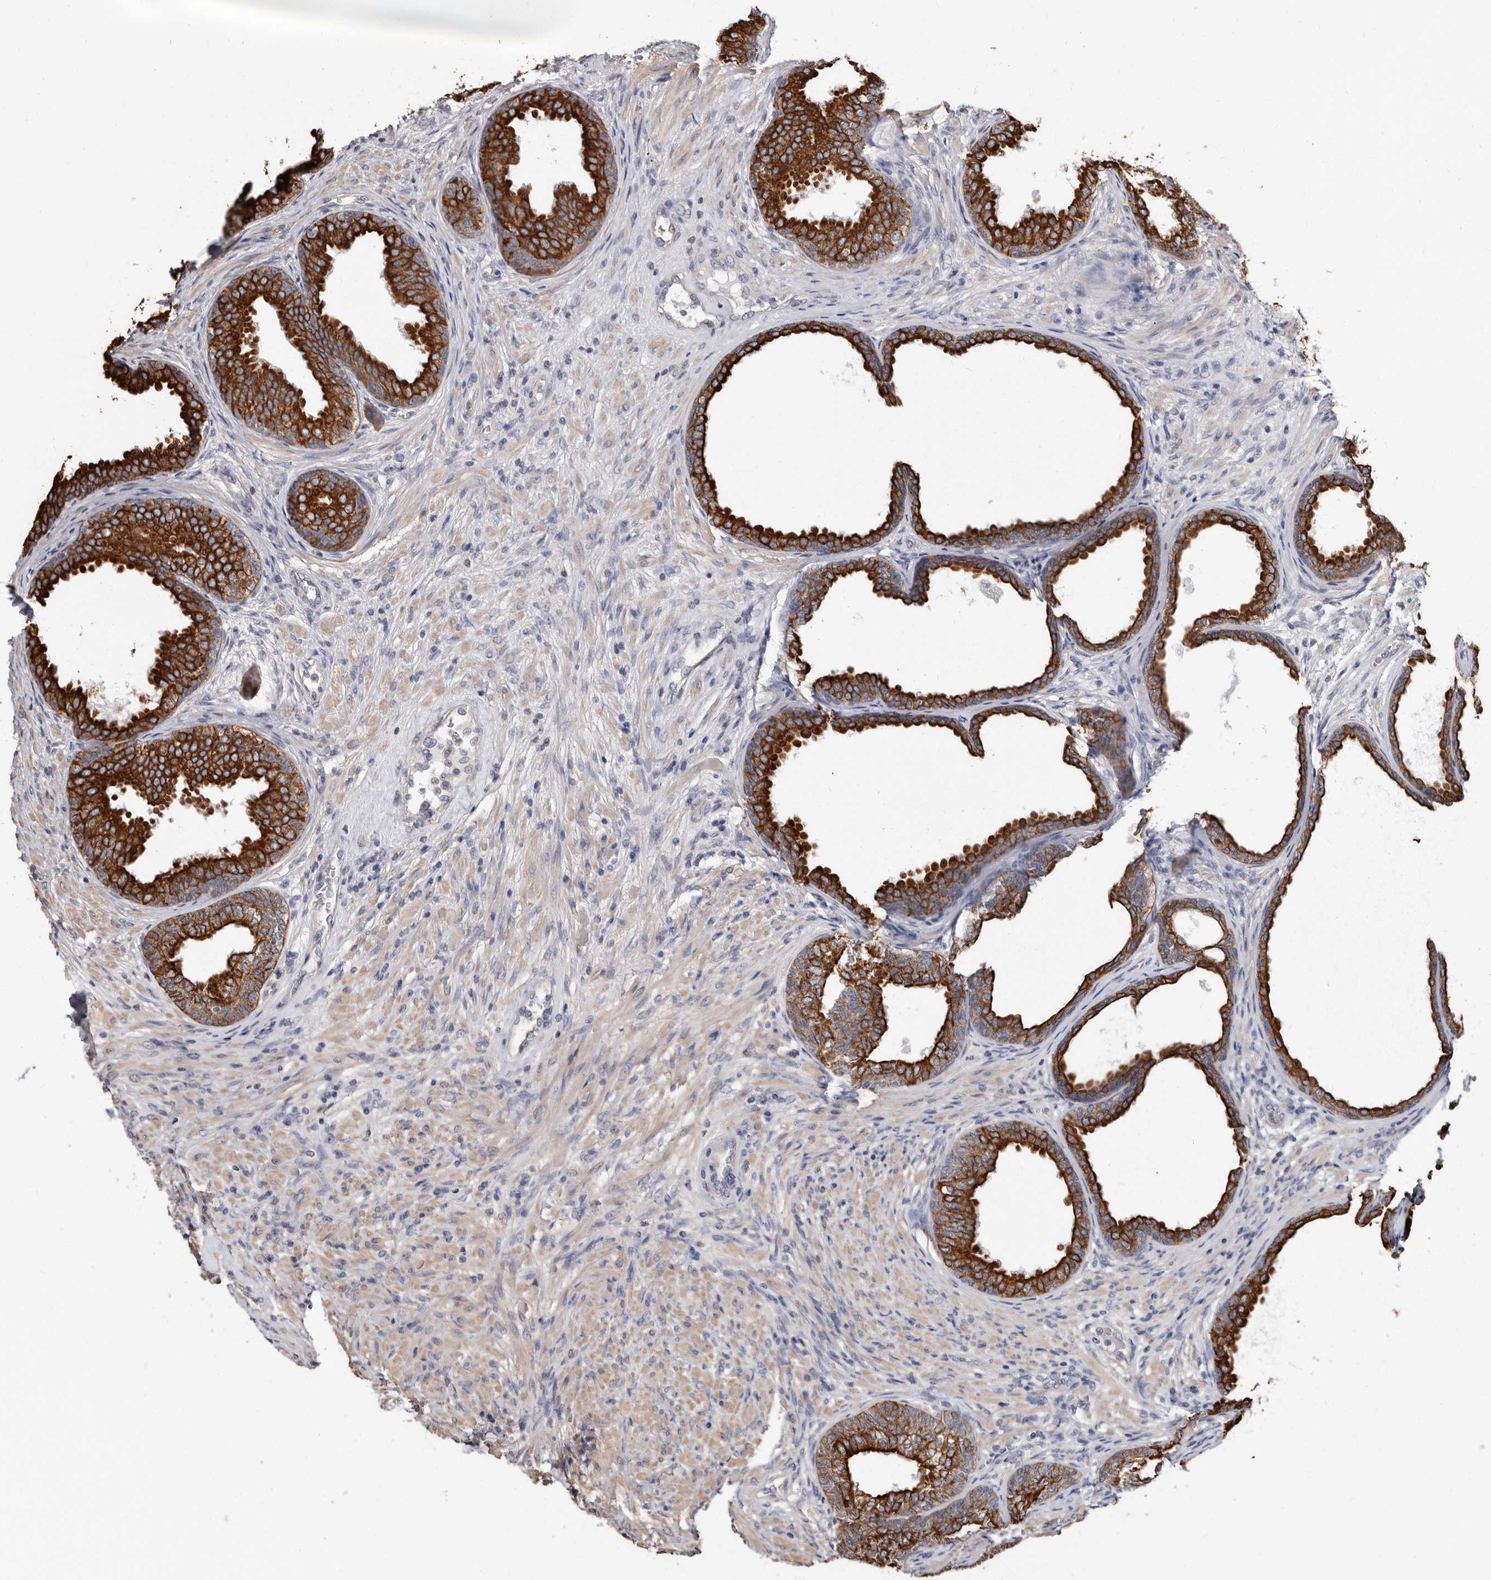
{"staining": {"intensity": "strong", "quantity": ">75%", "location": "cytoplasmic/membranous"}, "tissue": "prostate", "cell_type": "Glandular cells", "image_type": "normal", "snomed": [{"axis": "morphology", "description": "Normal tissue, NOS"}, {"axis": "topography", "description": "Prostate"}], "caption": "Immunohistochemical staining of normal human prostate reveals high levels of strong cytoplasmic/membranous staining in approximately >75% of glandular cells. (DAB = brown stain, brightfield microscopy at high magnification).", "gene": "MRPL18", "patient": {"sex": "male", "age": 76}}